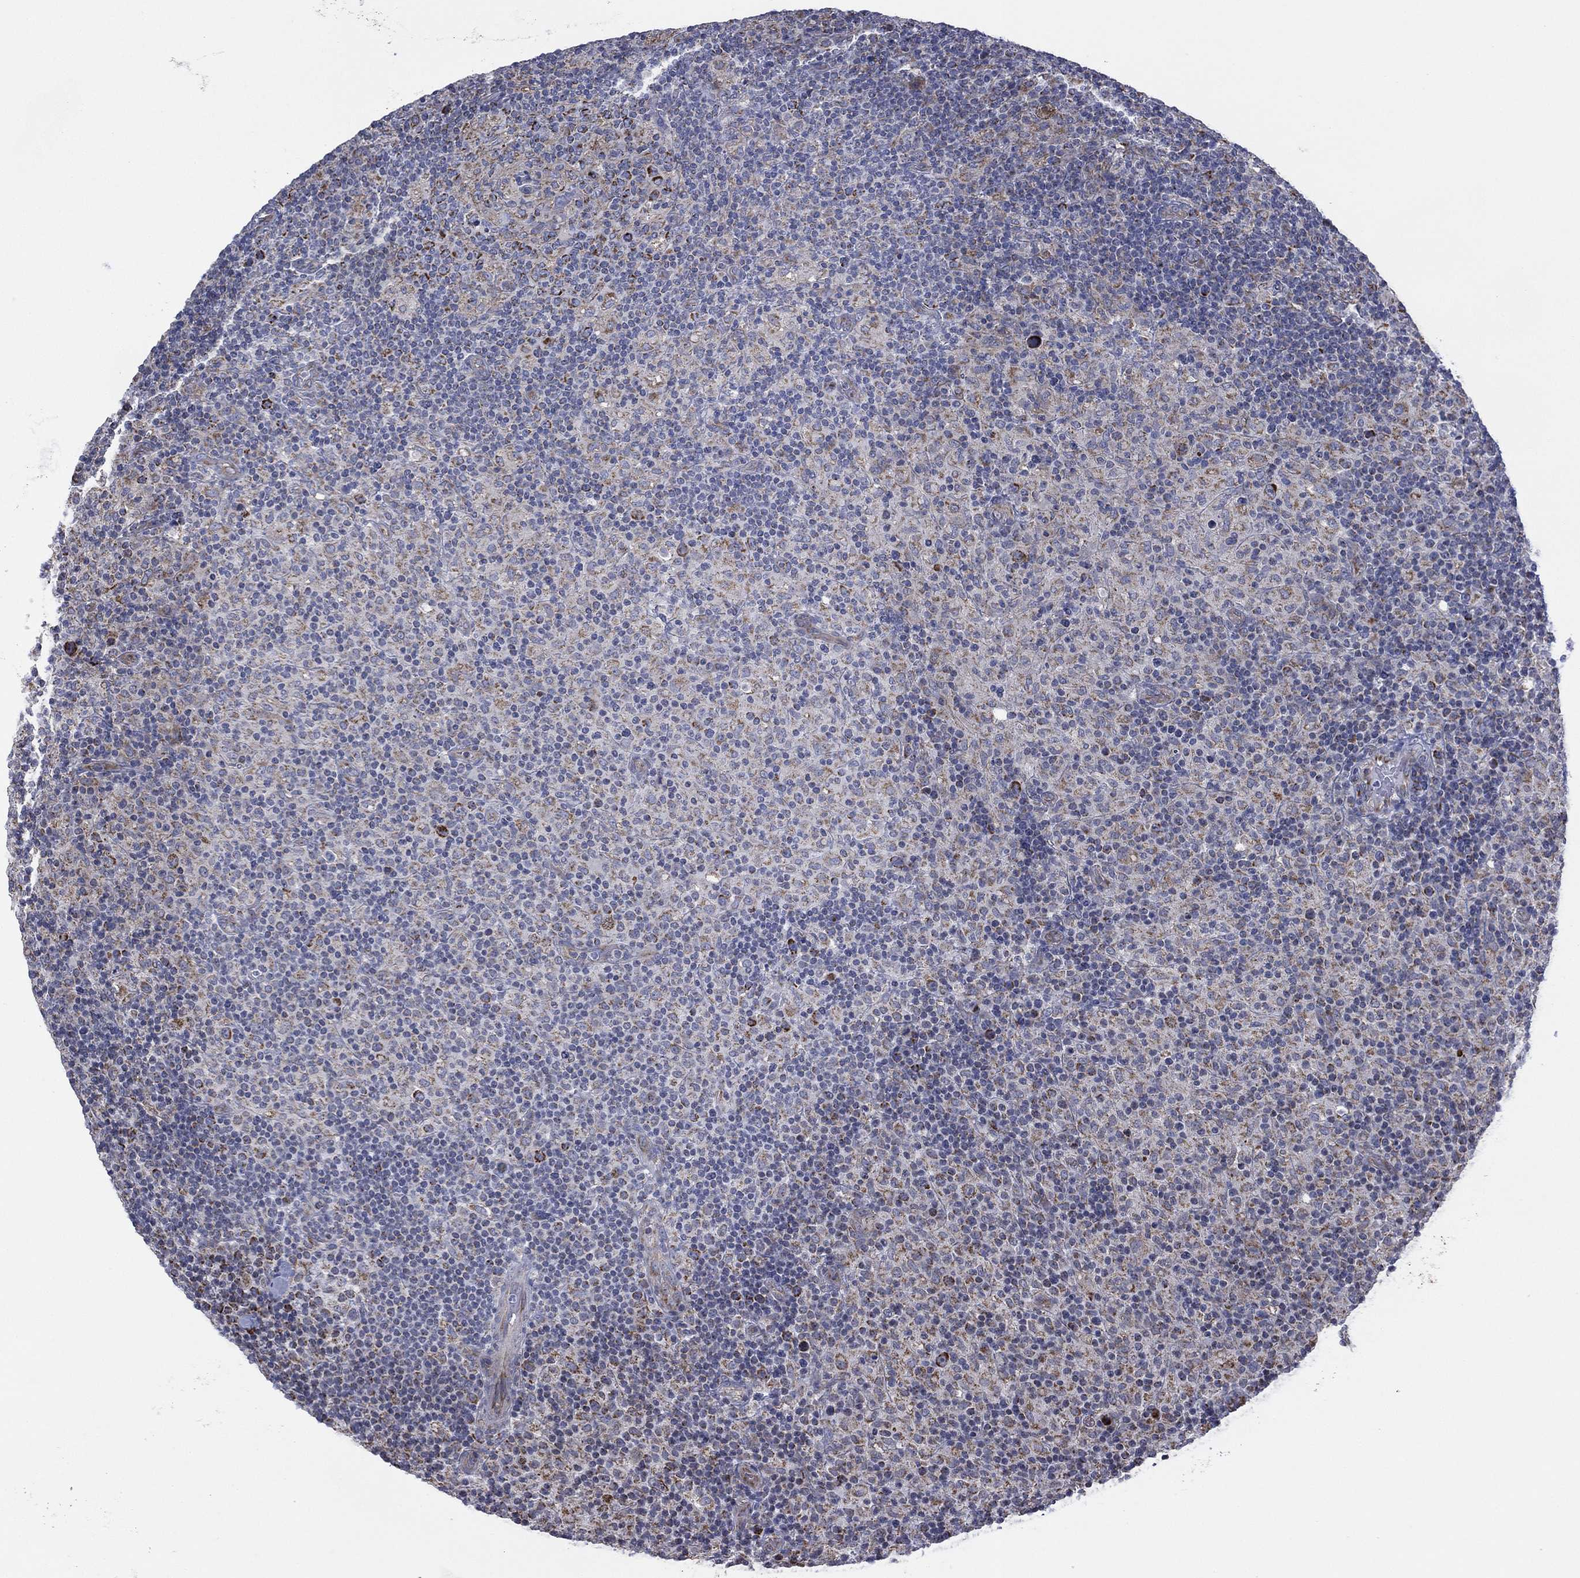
{"staining": {"intensity": "strong", "quantity": "<25%", "location": "cytoplasmic/membranous"}, "tissue": "lymphoma", "cell_type": "Tumor cells", "image_type": "cancer", "snomed": [{"axis": "morphology", "description": "Hodgkin's disease, NOS"}, {"axis": "topography", "description": "Lymph node"}], "caption": "Tumor cells show medium levels of strong cytoplasmic/membranous staining in approximately <25% of cells in human Hodgkin's disease.", "gene": "INA", "patient": {"sex": "male", "age": 70}}